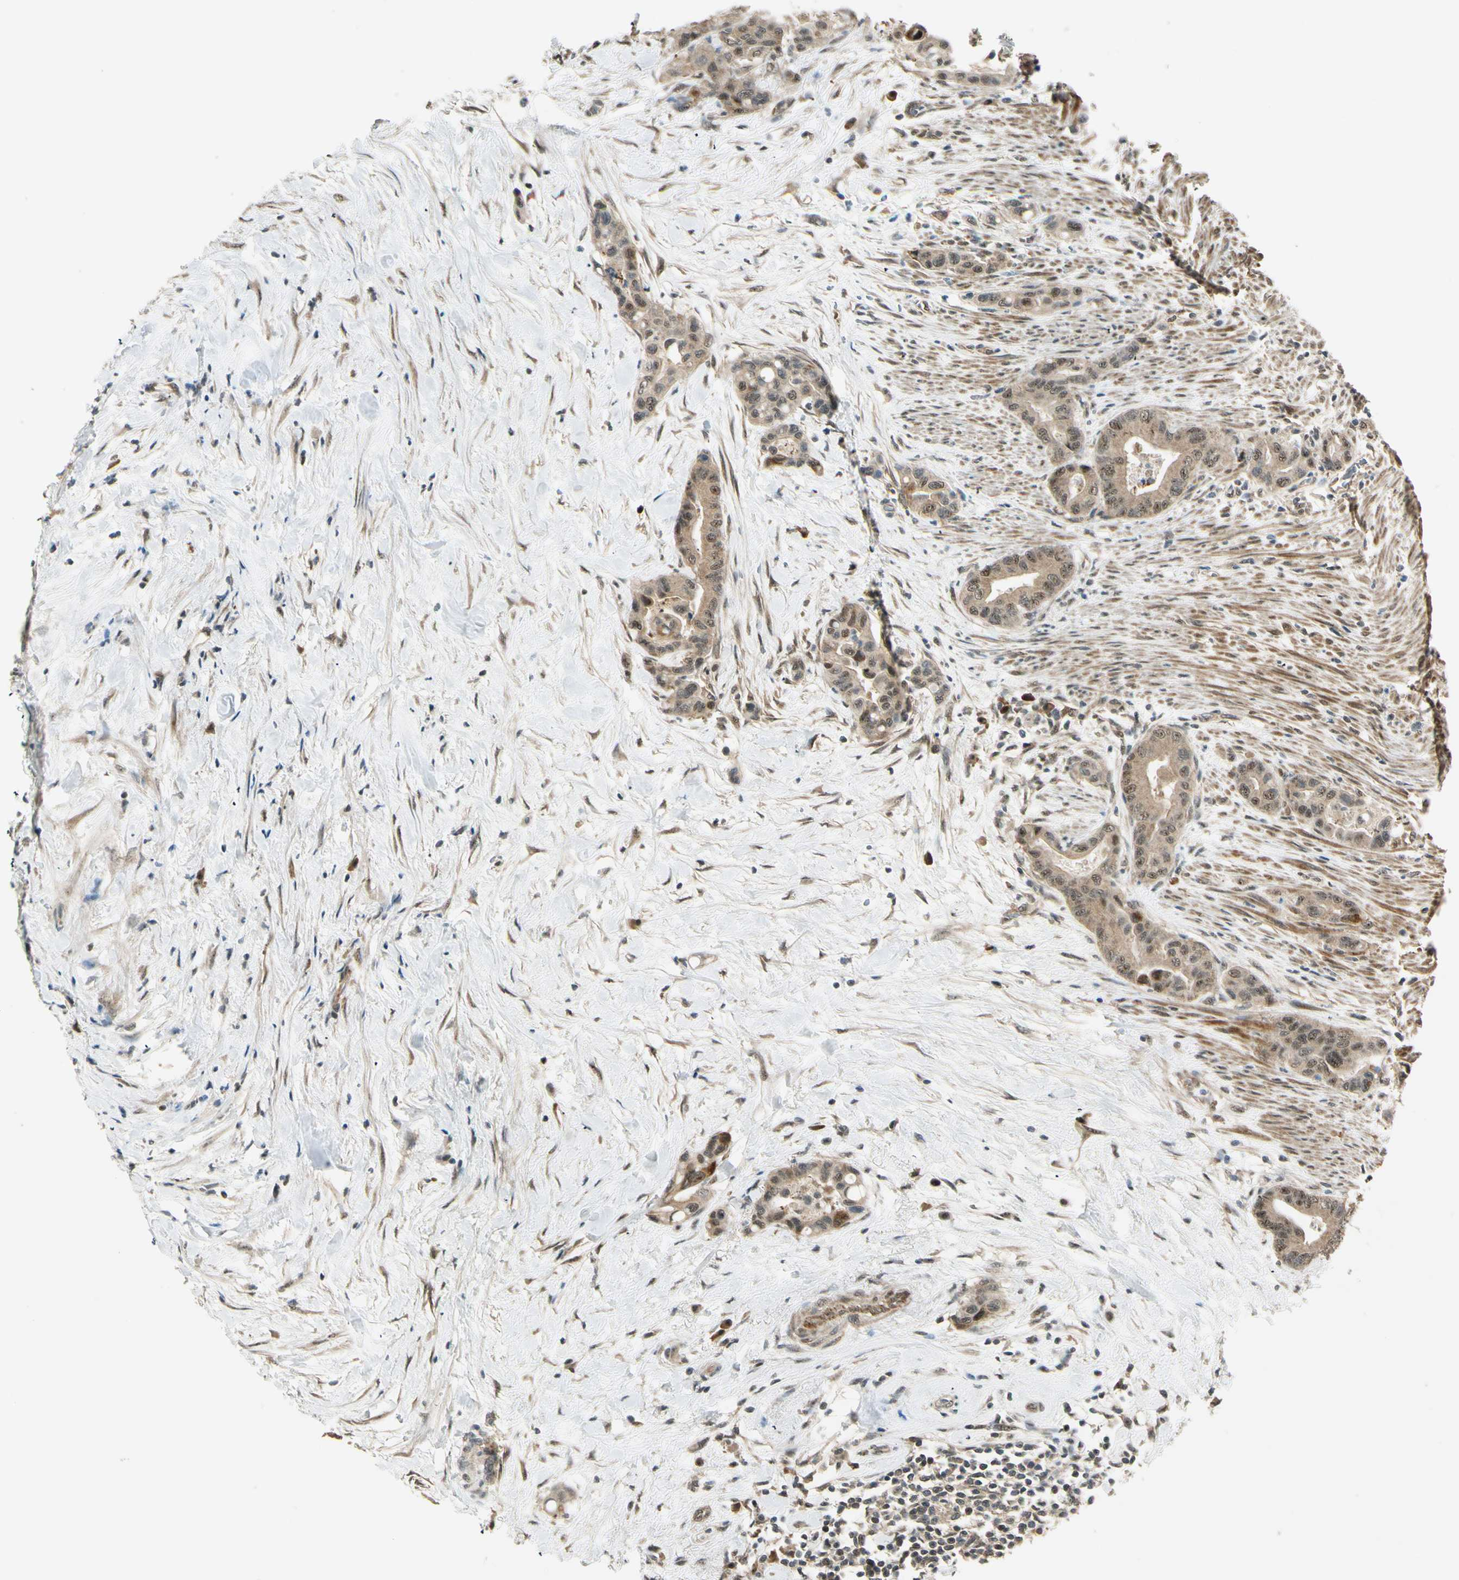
{"staining": {"intensity": "moderate", "quantity": "25%-75%", "location": "cytoplasmic/membranous,nuclear"}, "tissue": "colorectal cancer", "cell_type": "Tumor cells", "image_type": "cancer", "snomed": [{"axis": "morphology", "description": "Normal tissue, NOS"}, {"axis": "morphology", "description": "Adenocarcinoma, NOS"}, {"axis": "topography", "description": "Colon"}], "caption": "This is an image of IHC staining of colorectal cancer, which shows moderate staining in the cytoplasmic/membranous and nuclear of tumor cells.", "gene": "MCPH1", "patient": {"sex": "male", "age": 82}}